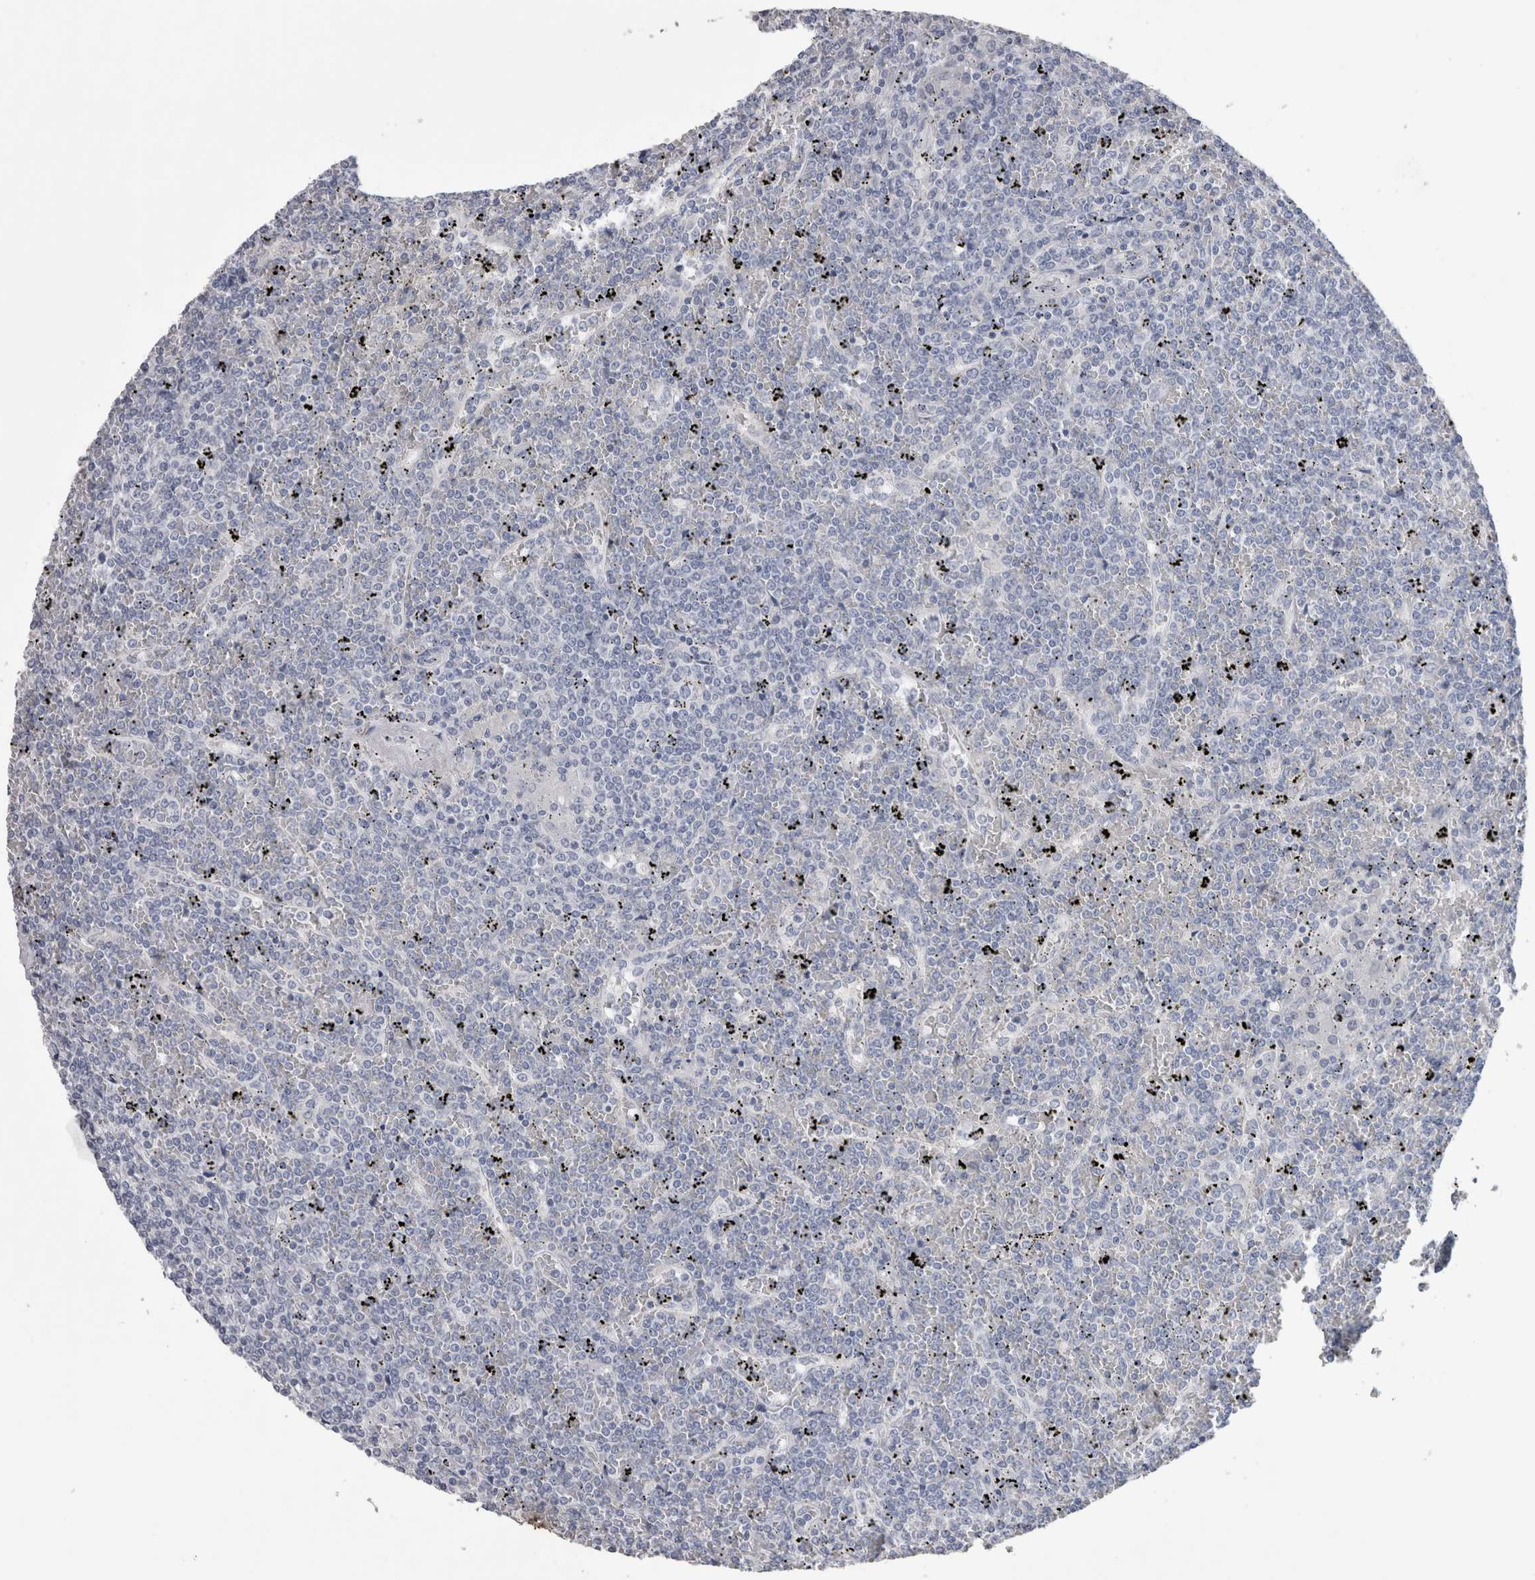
{"staining": {"intensity": "negative", "quantity": "none", "location": "none"}, "tissue": "lymphoma", "cell_type": "Tumor cells", "image_type": "cancer", "snomed": [{"axis": "morphology", "description": "Malignant lymphoma, non-Hodgkin's type, Low grade"}, {"axis": "topography", "description": "Spleen"}], "caption": "Human lymphoma stained for a protein using IHC shows no staining in tumor cells.", "gene": "CA8", "patient": {"sex": "female", "age": 19}}